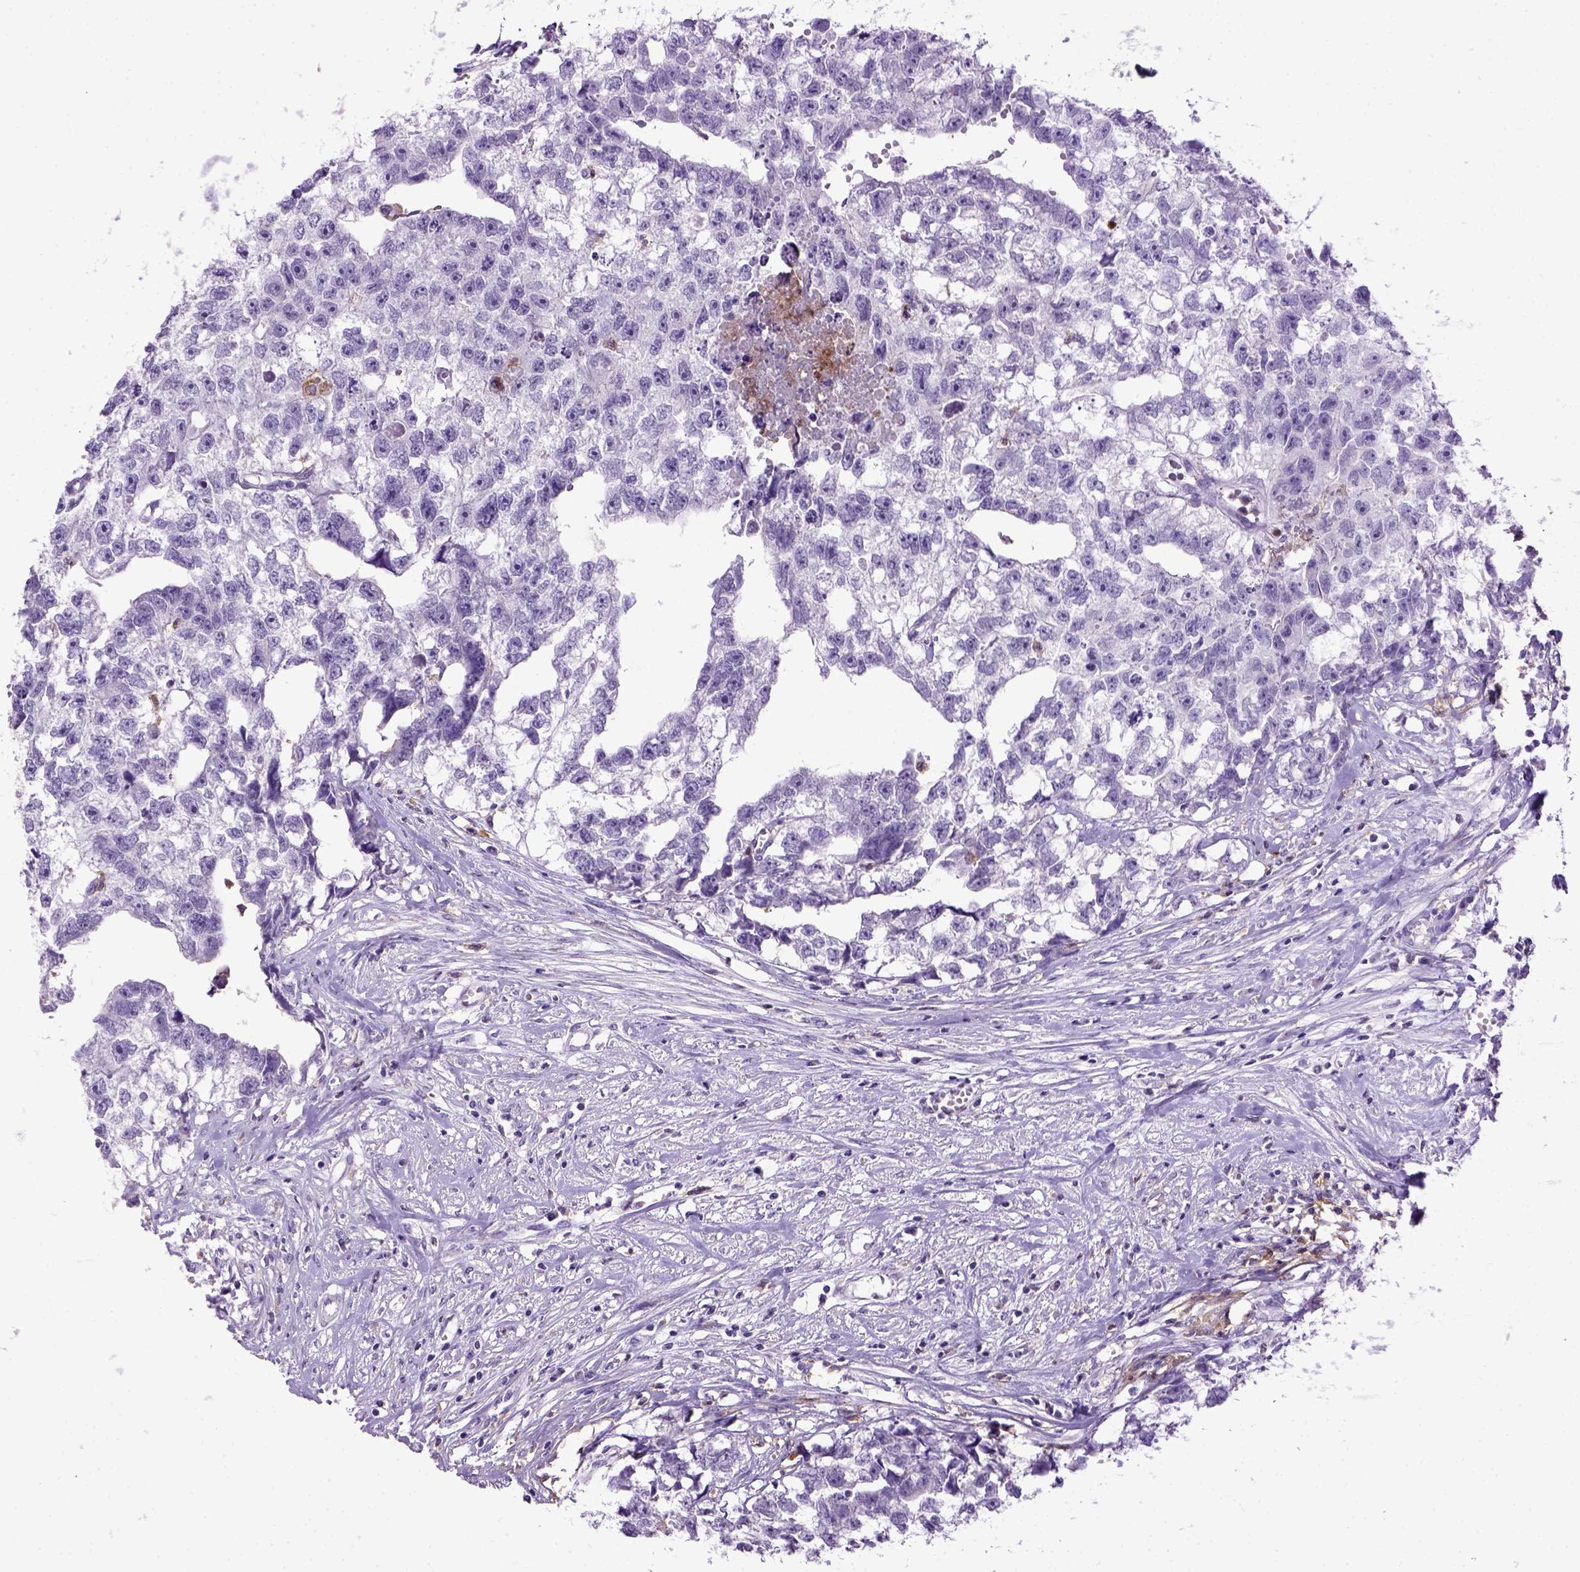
{"staining": {"intensity": "negative", "quantity": "none", "location": "none"}, "tissue": "testis cancer", "cell_type": "Tumor cells", "image_type": "cancer", "snomed": [{"axis": "morphology", "description": "Carcinoma, Embryonal, NOS"}, {"axis": "morphology", "description": "Teratoma, malignant, NOS"}, {"axis": "topography", "description": "Testis"}], "caption": "Immunohistochemistry of human testis embryonal carcinoma displays no positivity in tumor cells.", "gene": "ITGAX", "patient": {"sex": "male", "age": 44}}